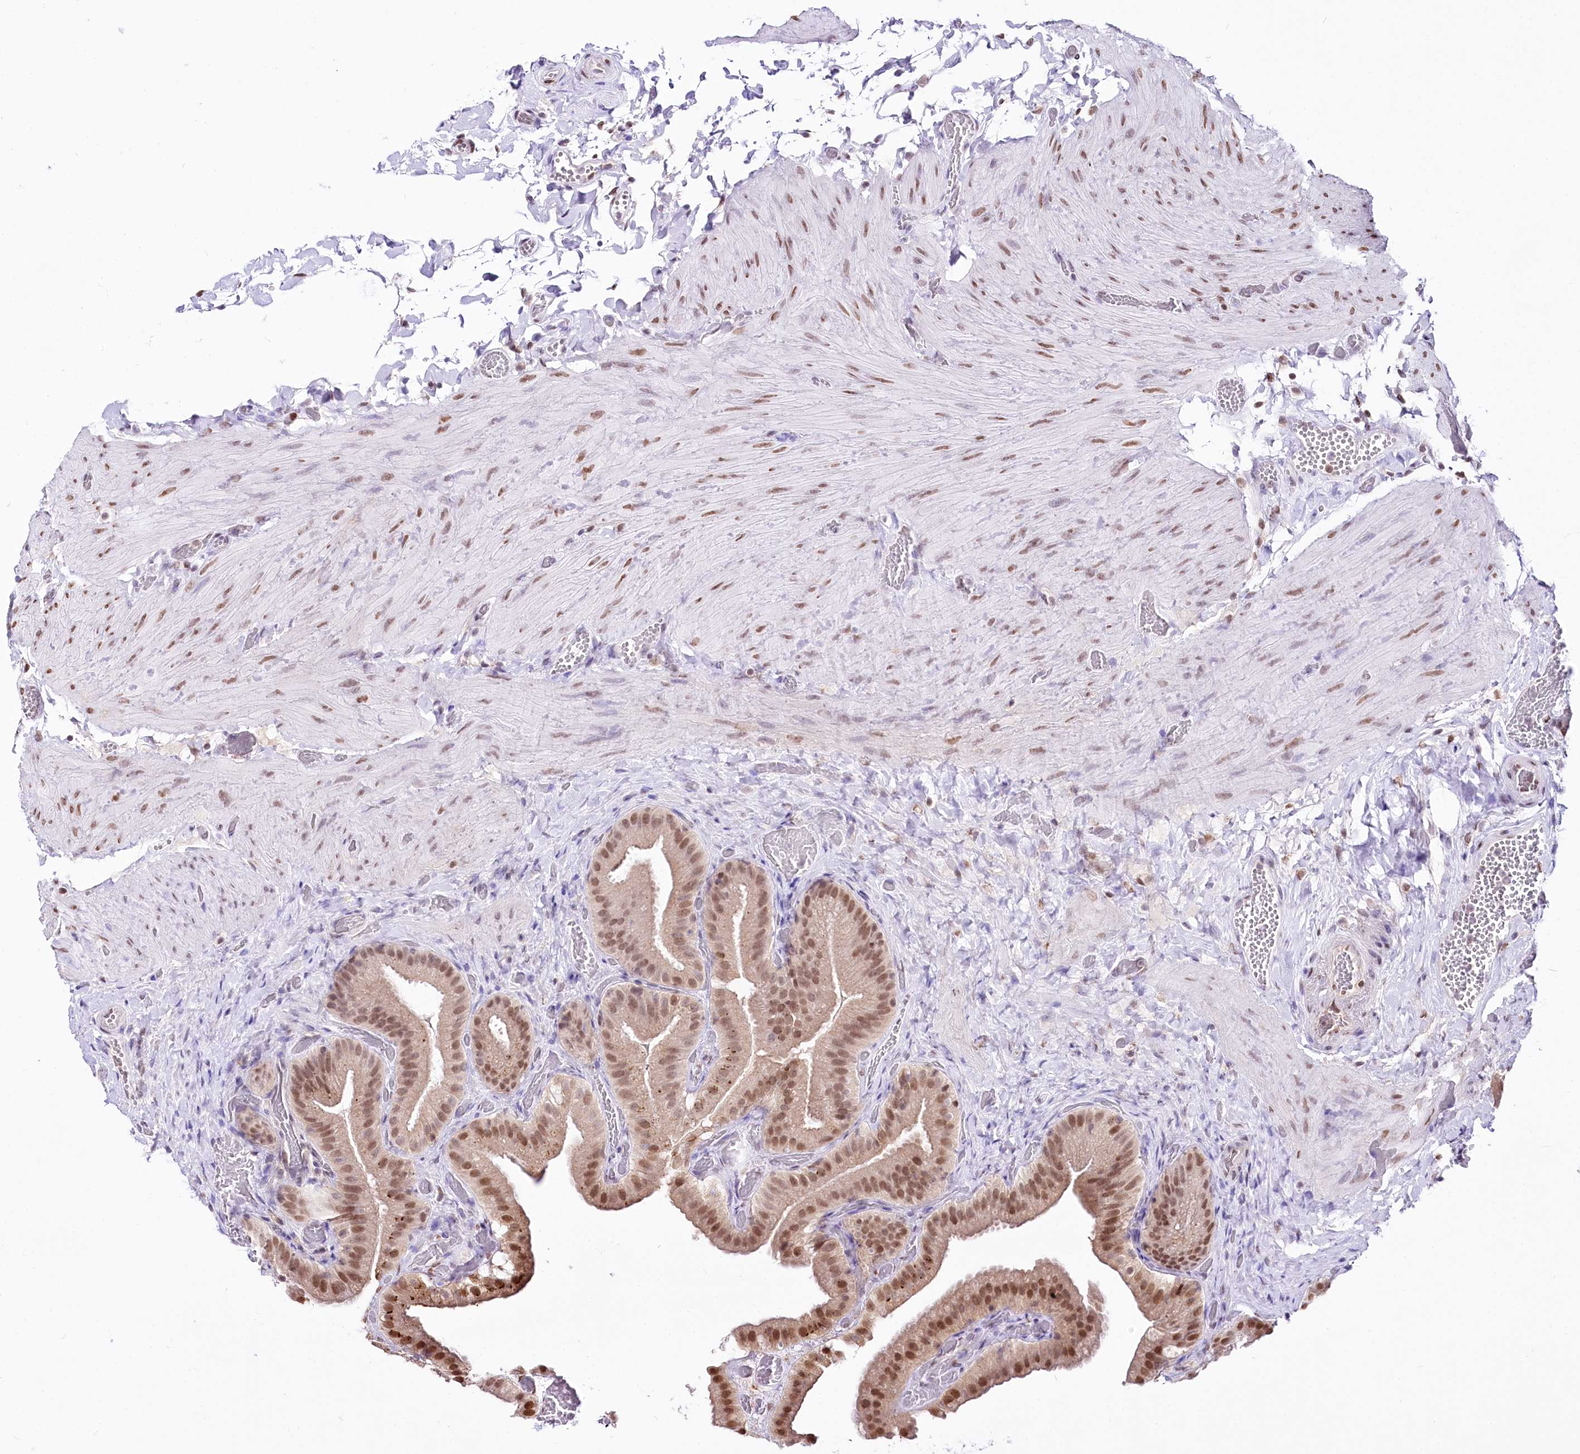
{"staining": {"intensity": "moderate", "quantity": ">75%", "location": "cytoplasmic/membranous,nuclear"}, "tissue": "gallbladder", "cell_type": "Glandular cells", "image_type": "normal", "snomed": [{"axis": "morphology", "description": "Normal tissue, NOS"}, {"axis": "topography", "description": "Gallbladder"}], "caption": "An immunohistochemistry histopathology image of benign tissue is shown. Protein staining in brown highlights moderate cytoplasmic/membranous,nuclear positivity in gallbladder within glandular cells.", "gene": "ZFYVE27", "patient": {"sex": "female", "age": 64}}